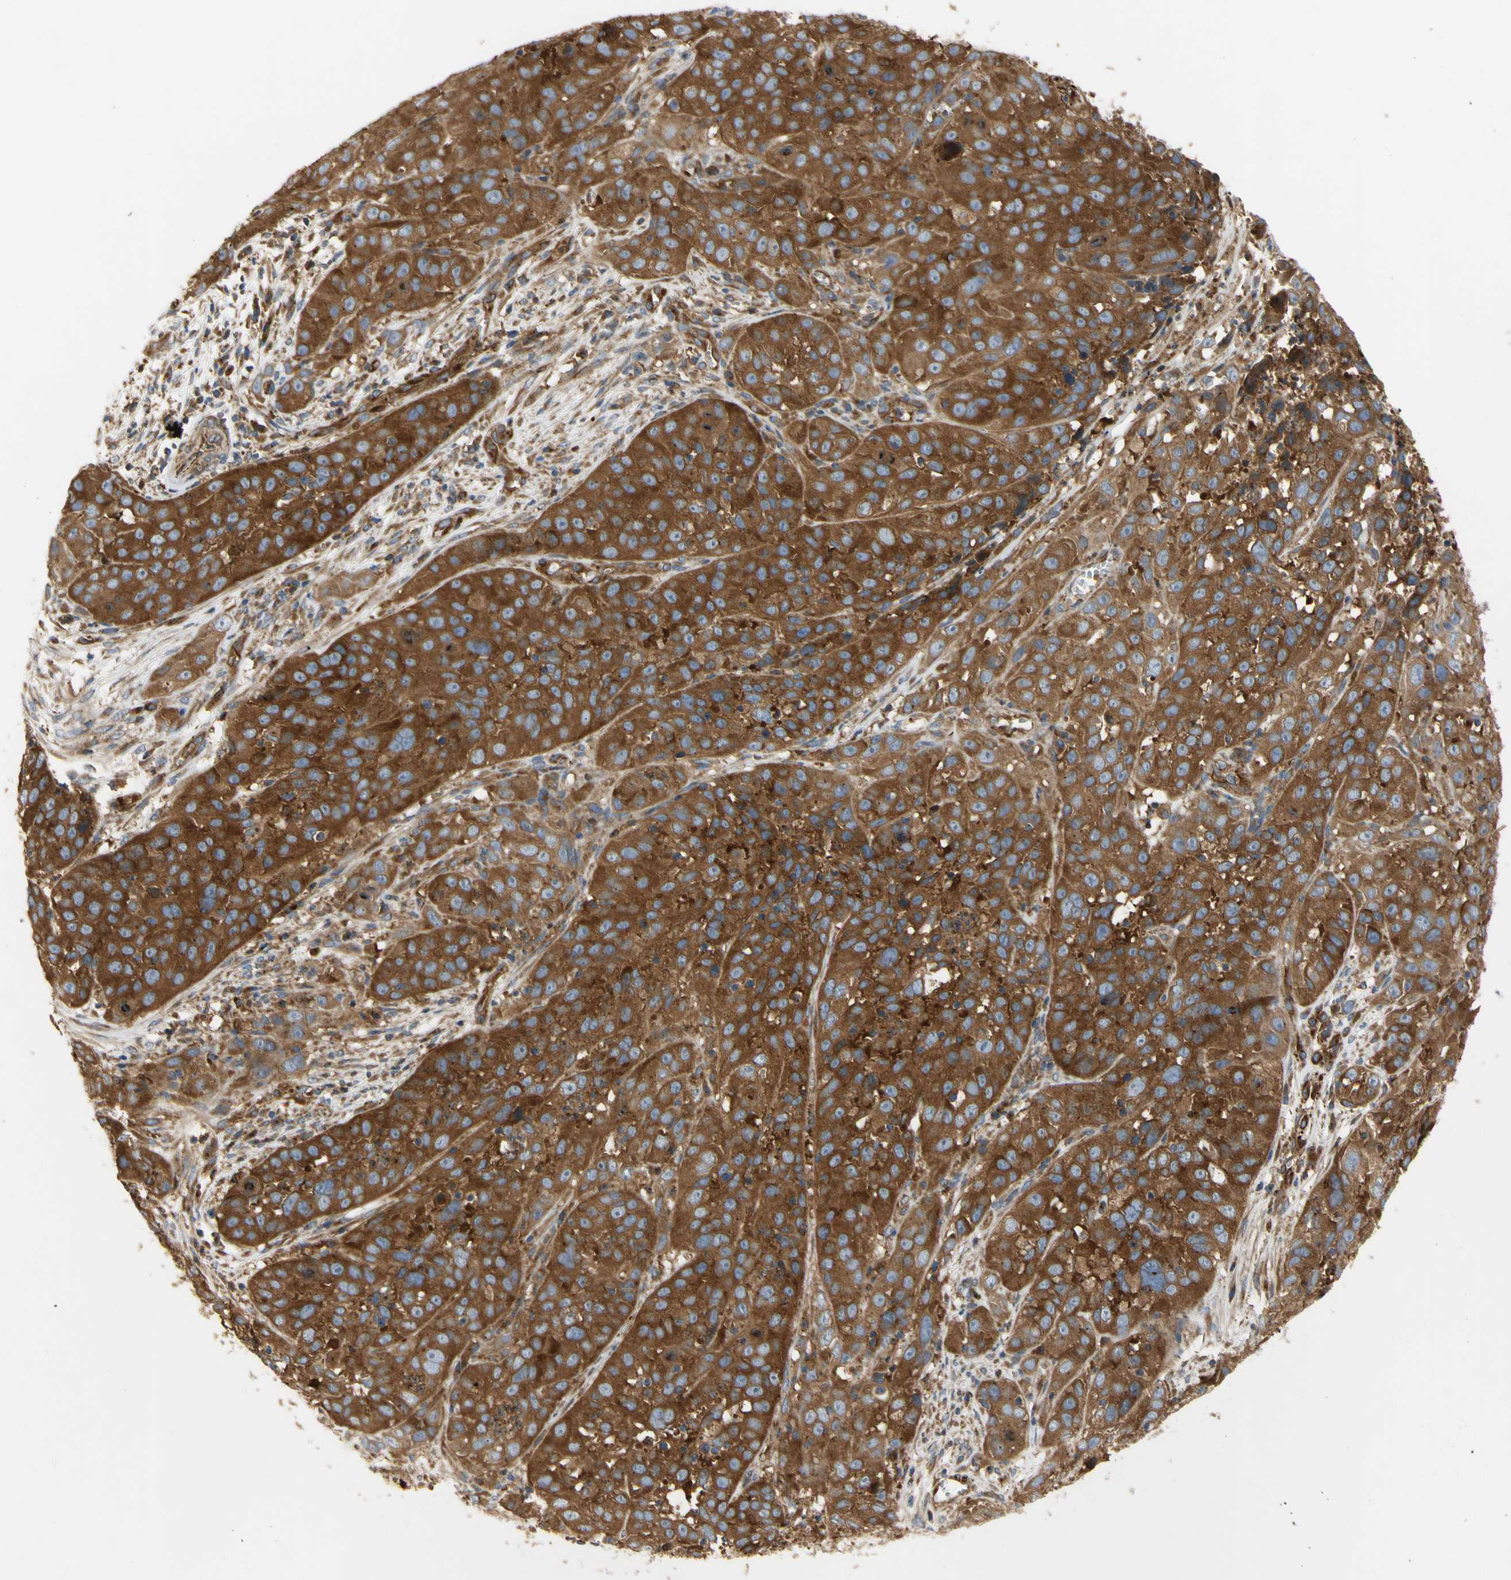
{"staining": {"intensity": "strong", "quantity": ">75%", "location": "cytoplasmic/membranous"}, "tissue": "cervical cancer", "cell_type": "Tumor cells", "image_type": "cancer", "snomed": [{"axis": "morphology", "description": "Squamous cell carcinoma, NOS"}, {"axis": "topography", "description": "Cervix"}], "caption": "Immunohistochemical staining of human cervical cancer reveals high levels of strong cytoplasmic/membranous protein expression in about >75% of tumor cells. The protein is shown in brown color, while the nuclei are stained blue.", "gene": "TUBG2", "patient": {"sex": "female", "age": 32}}